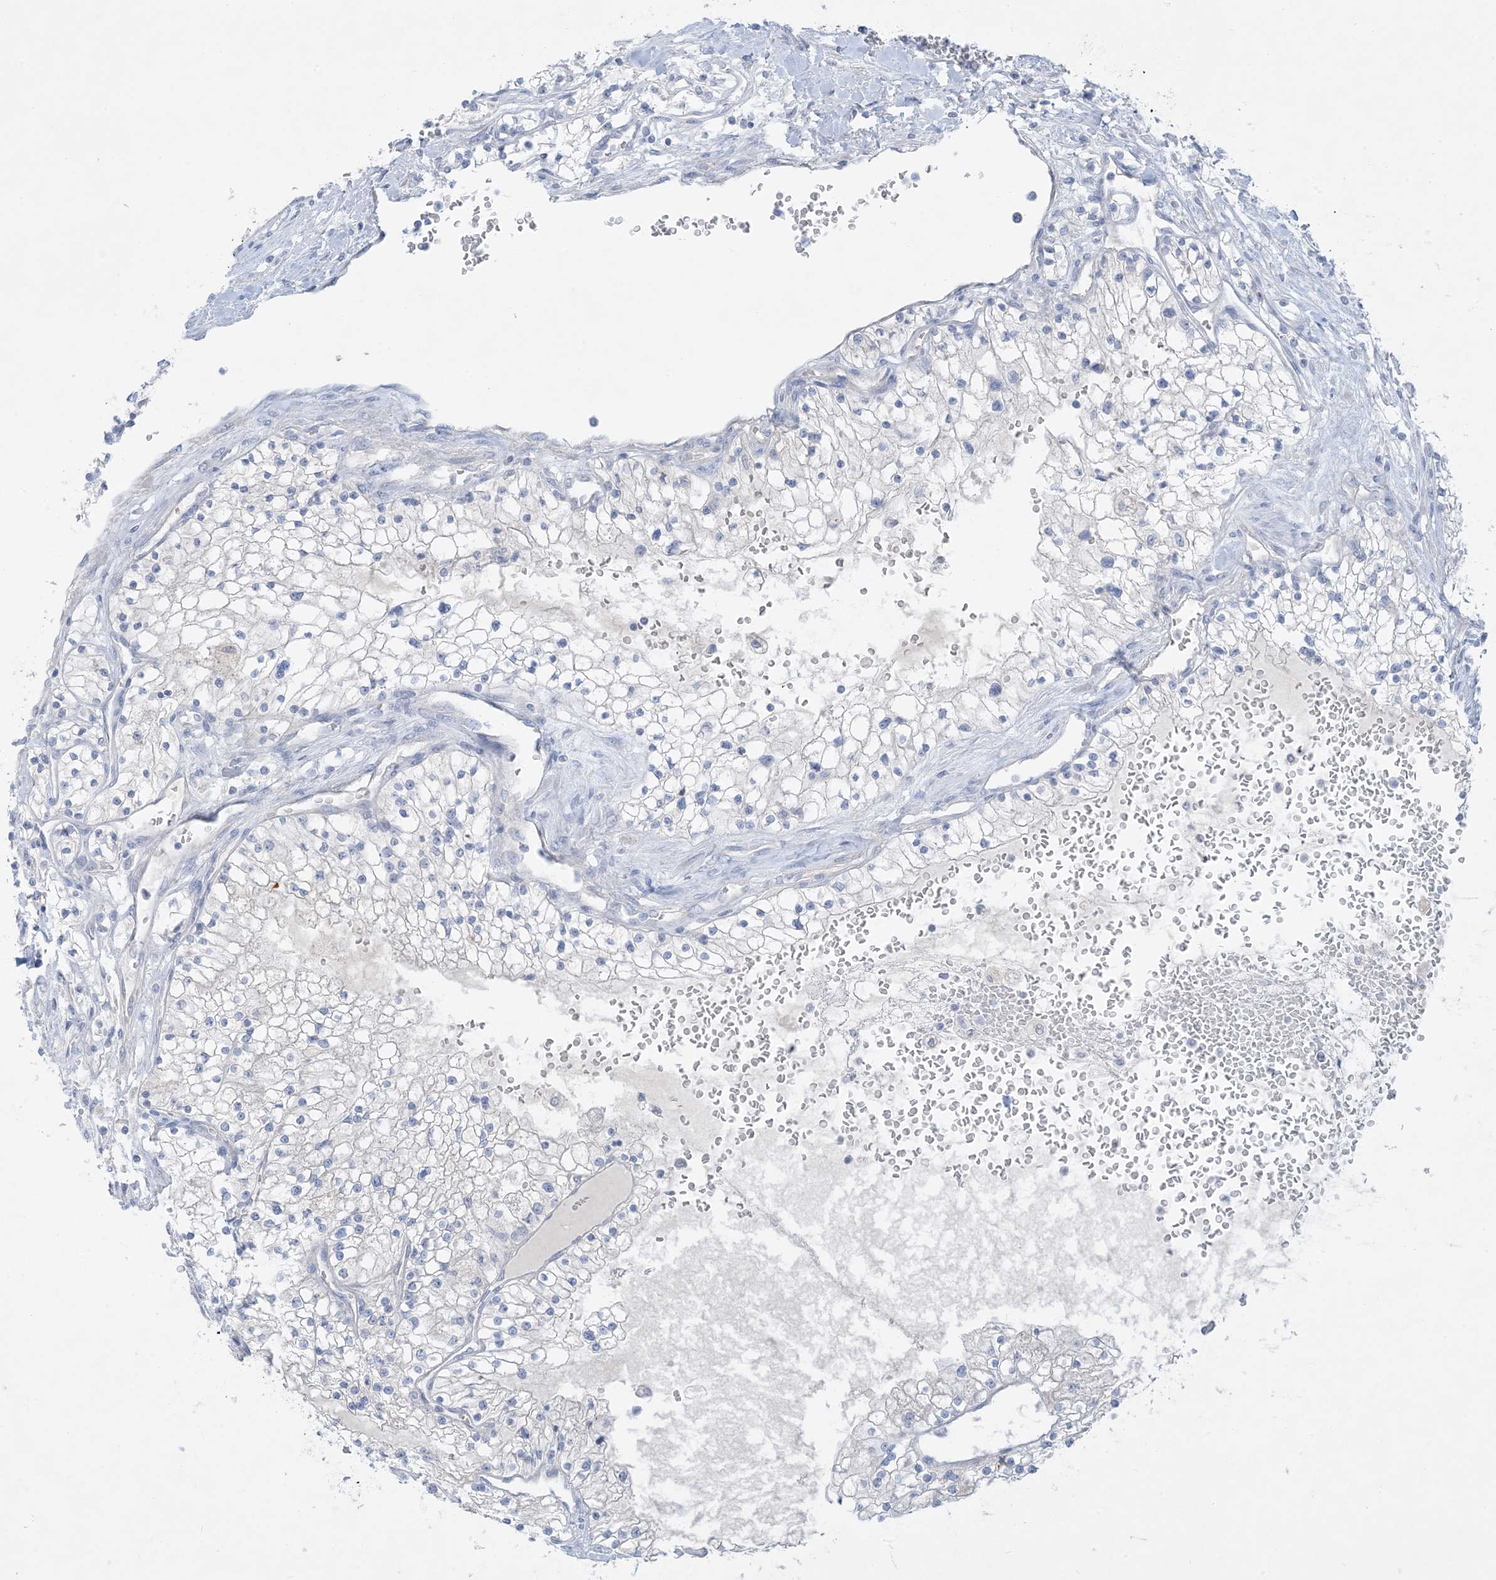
{"staining": {"intensity": "negative", "quantity": "none", "location": "none"}, "tissue": "renal cancer", "cell_type": "Tumor cells", "image_type": "cancer", "snomed": [{"axis": "morphology", "description": "Normal tissue, NOS"}, {"axis": "morphology", "description": "Adenocarcinoma, NOS"}, {"axis": "topography", "description": "Kidney"}], "caption": "High power microscopy photomicrograph of an IHC photomicrograph of renal cancer (adenocarcinoma), revealing no significant expression in tumor cells.", "gene": "FAM184A", "patient": {"sex": "male", "age": 68}}